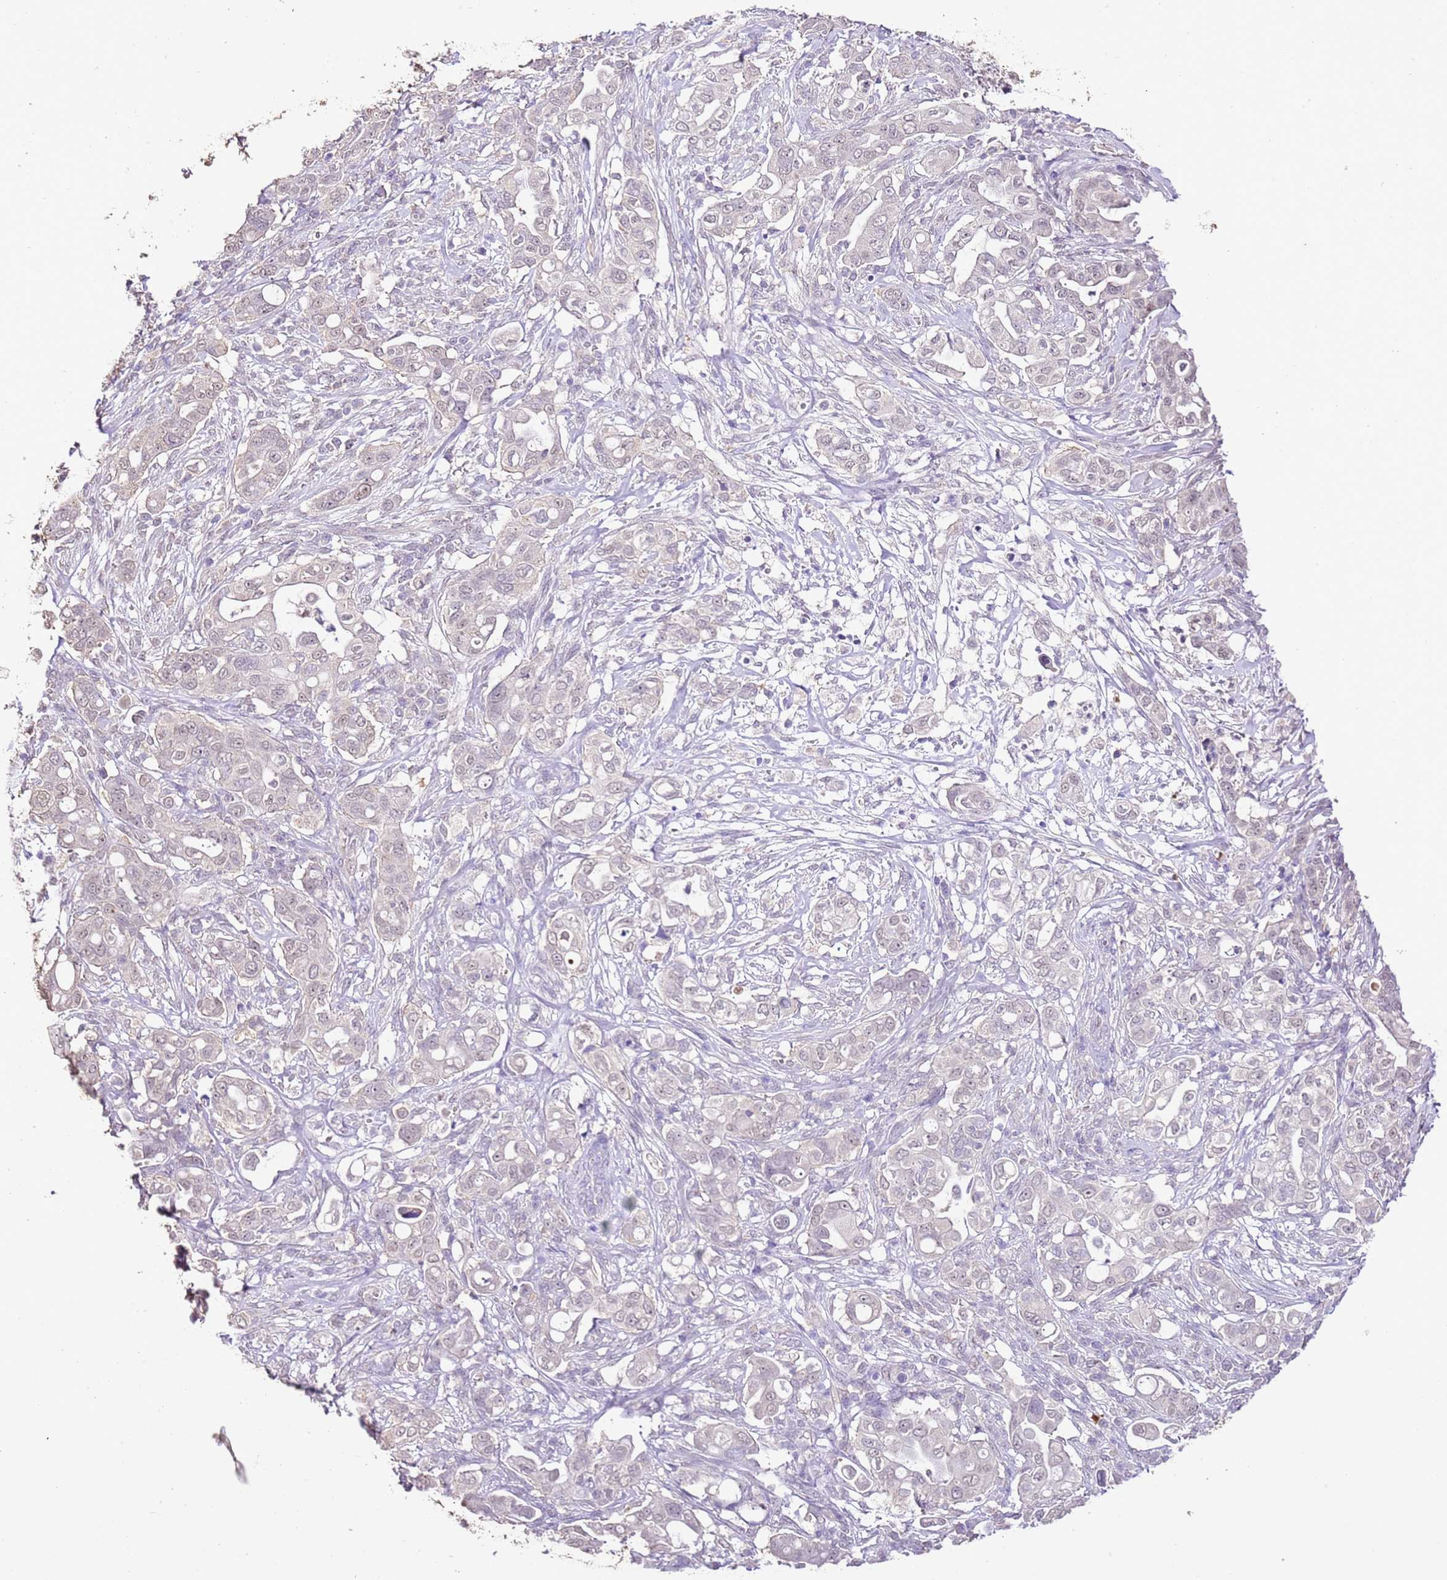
{"staining": {"intensity": "weak", "quantity": "<25%", "location": "nuclear"}, "tissue": "pancreatic cancer", "cell_type": "Tumor cells", "image_type": "cancer", "snomed": [{"axis": "morphology", "description": "Normal tissue, NOS"}, {"axis": "morphology", "description": "Adenocarcinoma, NOS"}, {"axis": "topography", "description": "Lymph node"}, {"axis": "topography", "description": "Pancreas"}], "caption": "Immunohistochemistry photomicrograph of neoplastic tissue: pancreatic adenocarcinoma stained with DAB (3,3'-diaminobenzidine) demonstrates no significant protein staining in tumor cells.", "gene": "IZUMO4", "patient": {"sex": "female", "age": 67}}